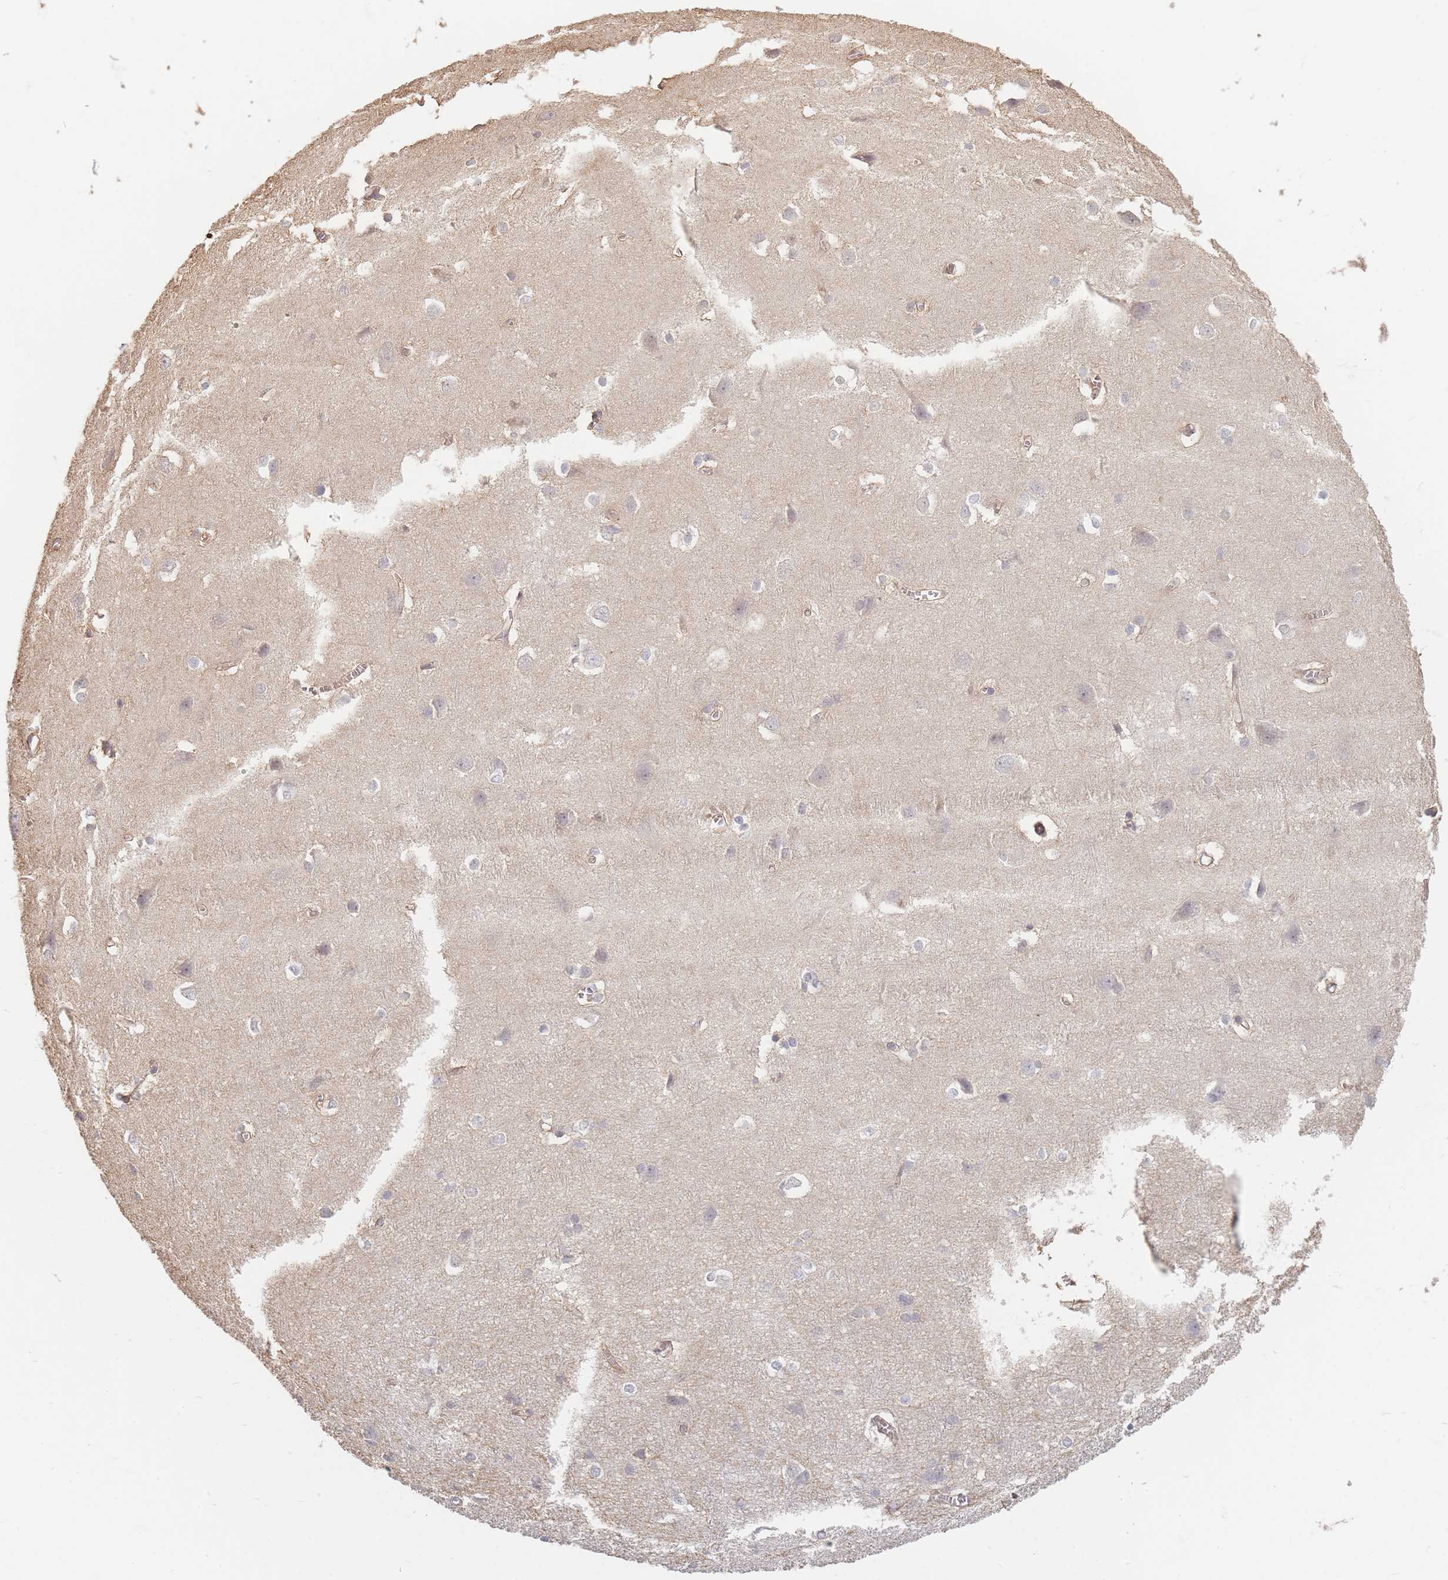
{"staining": {"intensity": "negative", "quantity": "none", "location": "none"}, "tissue": "cerebral cortex", "cell_type": "Endothelial cells", "image_type": "normal", "snomed": [{"axis": "morphology", "description": "Normal tissue, NOS"}, {"axis": "topography", "description": "Cerebral cortex"}], "caption": "Immunohistochemical staining of benign cerebral cortex reveals no significant positivity in endothelial cells.", "gene": "RFTN1", "patient": {"sex": "male", "age": 37}}